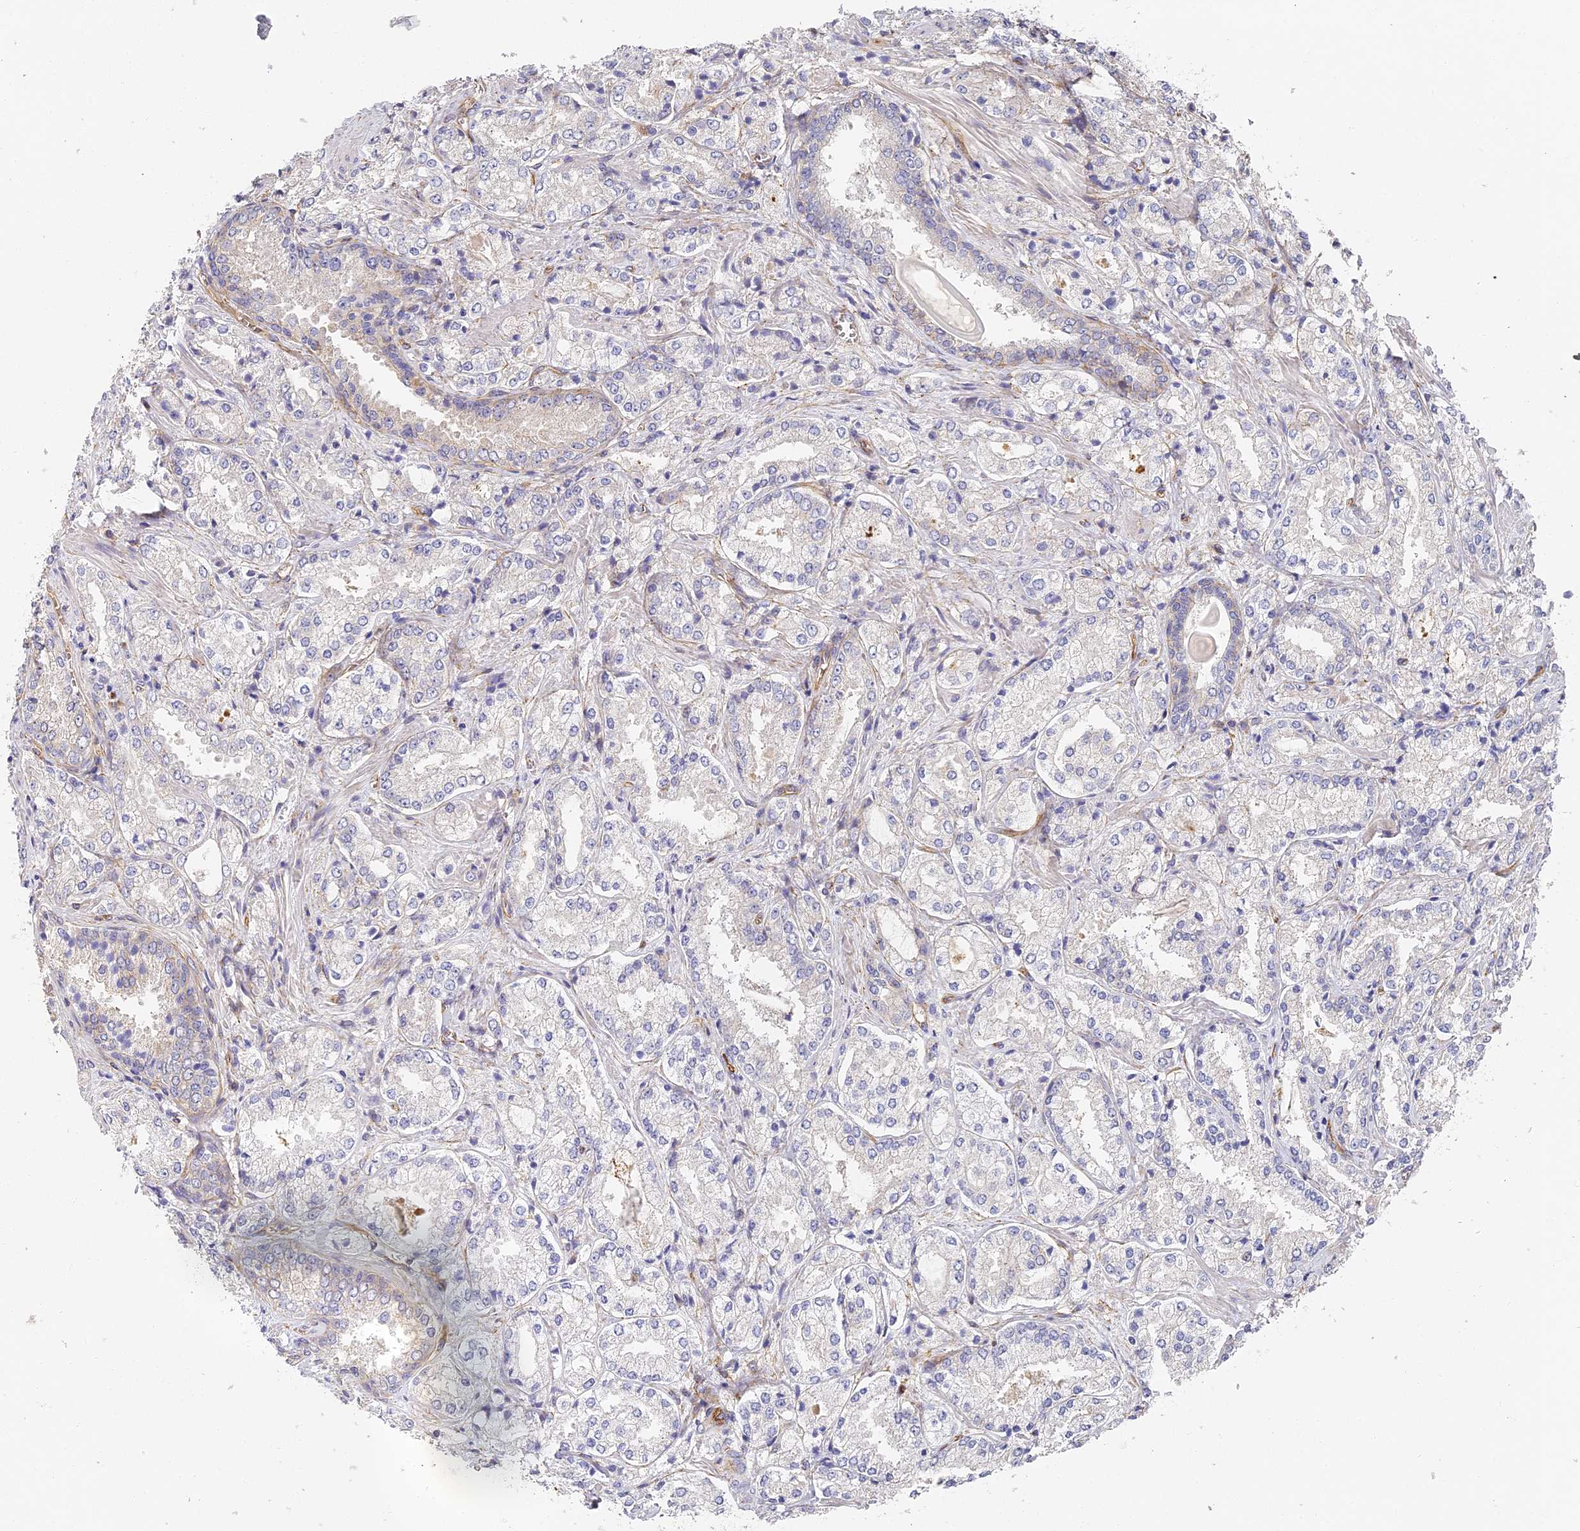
{"staining": {"intensity": "negative", "quantity": "none", "location": "none"}, "tissue": "prostate cancer", "cell_type": "Tumor cells", "image_type": "cancer", "snomed": [{"axis": "morphology", "description": "Adenocarcinoma, Low grade"}, {"axis": "topography", "description": "Prostate"}], "caption": "Immunohistochemistry (IHC) micrograph of neoplastic tissue: prostate low-grade adenocarcinoma stained with DAB (3,3'-diaminobenzidine) displays no significant protein positivity in tumor cells.", "gene": "CCDC30", "patient": {"sex": "male", "age": 74}}